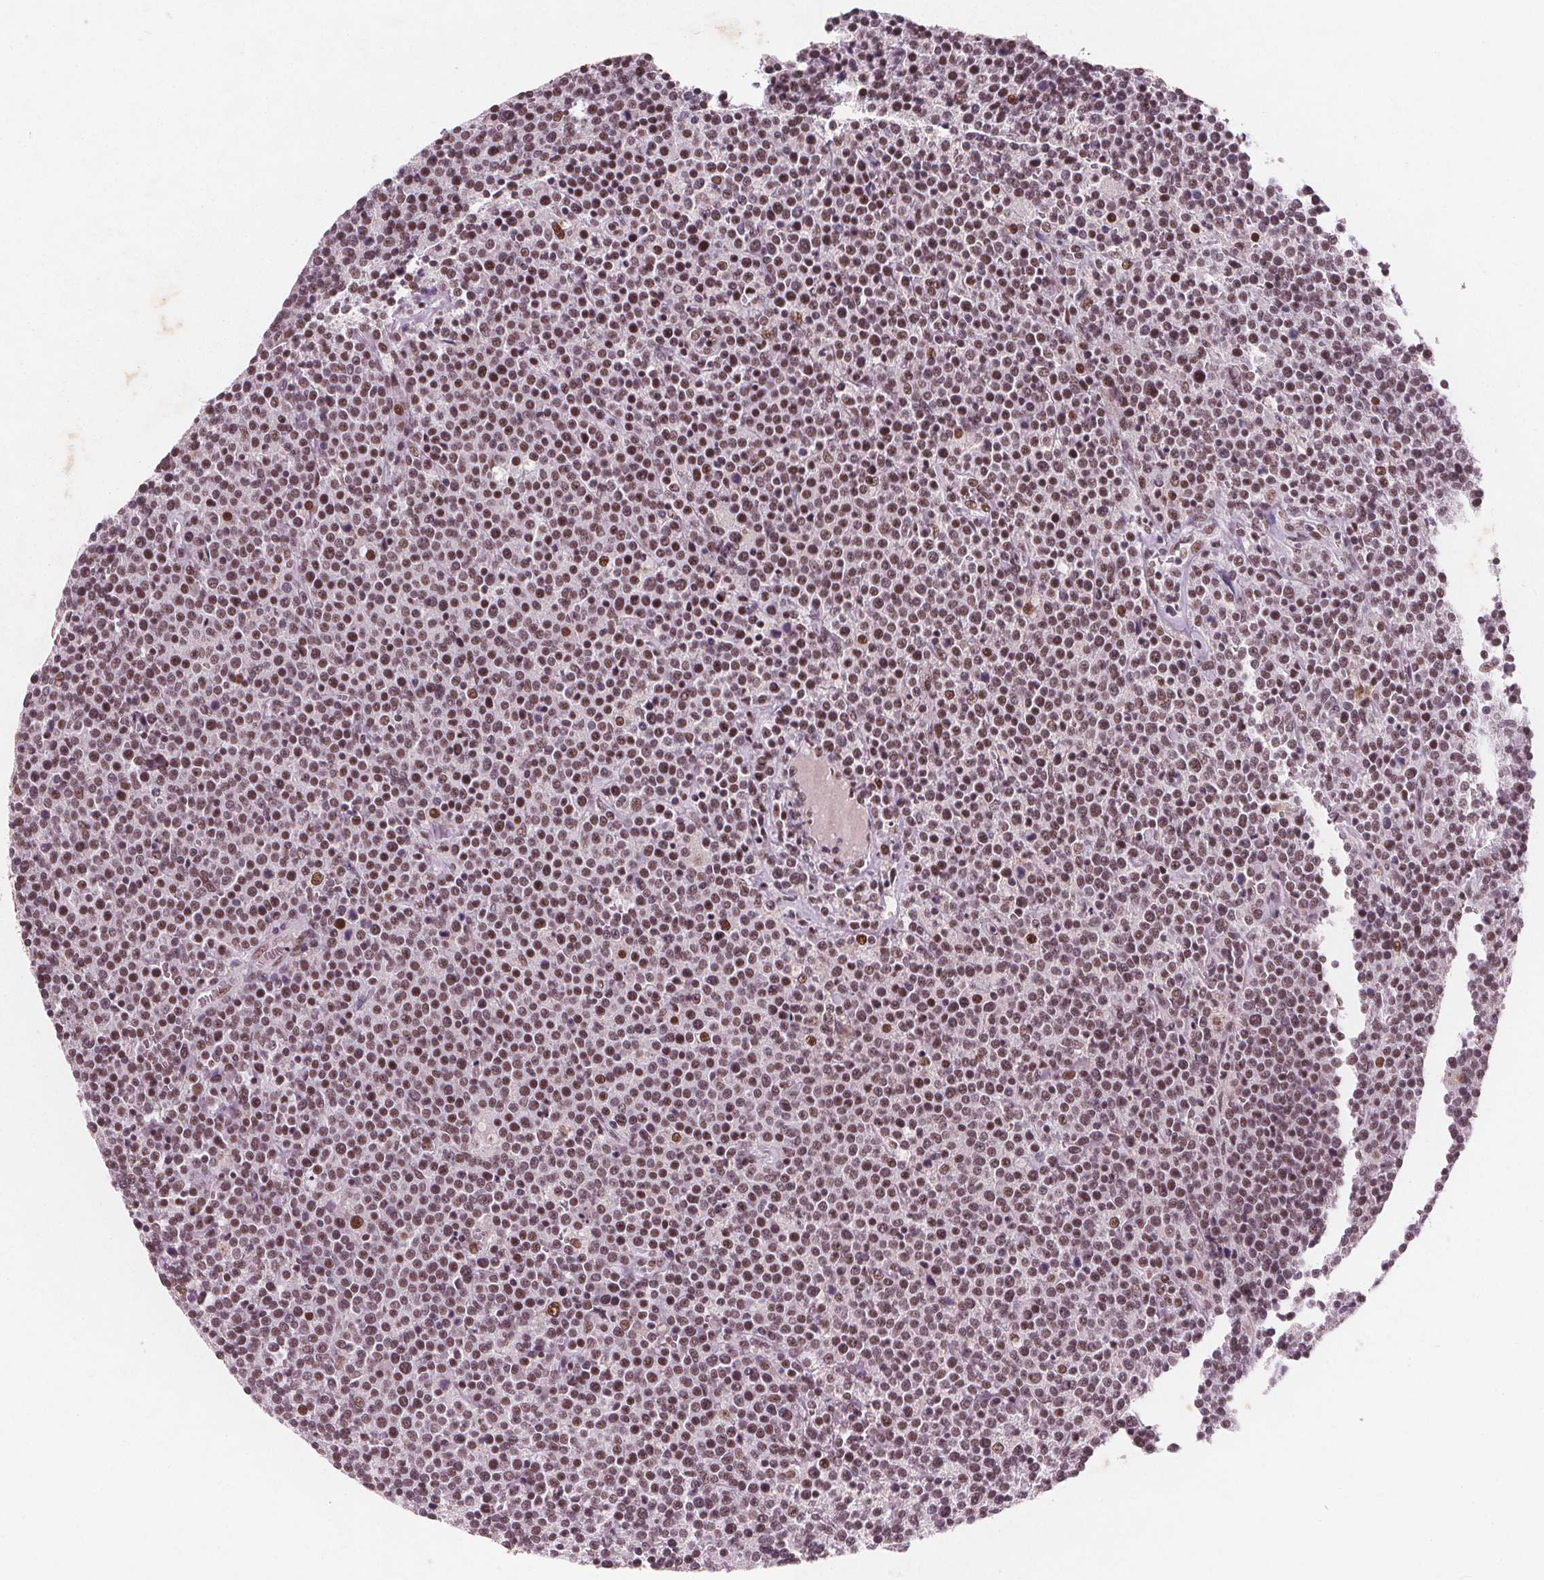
{"staining": {"intensity": "strong", "quantity": ">75%", "location": "nuclear"}, "tissue": "lymphoma", "cell_type": "Tumor cells", "image_type": "cancer", "snomed": [{"axis": "morphology", "description": "Malignant lymphoma, non-Hodgkin's type, High grade"}, {"axis": "topography", "description": "Lymph node"}], "caption": "High-magnification brightfield microscopy of lymphoma stained with DAB (3,3'-diaminobenzidine) (brown) and counterstained with hematoxylin (blue). tumor cells exhibit strong nuclear expression is present in about>75% of cells.", "gene": "RPS6KA2", "patient": {"sex": "male", "age": 61}}